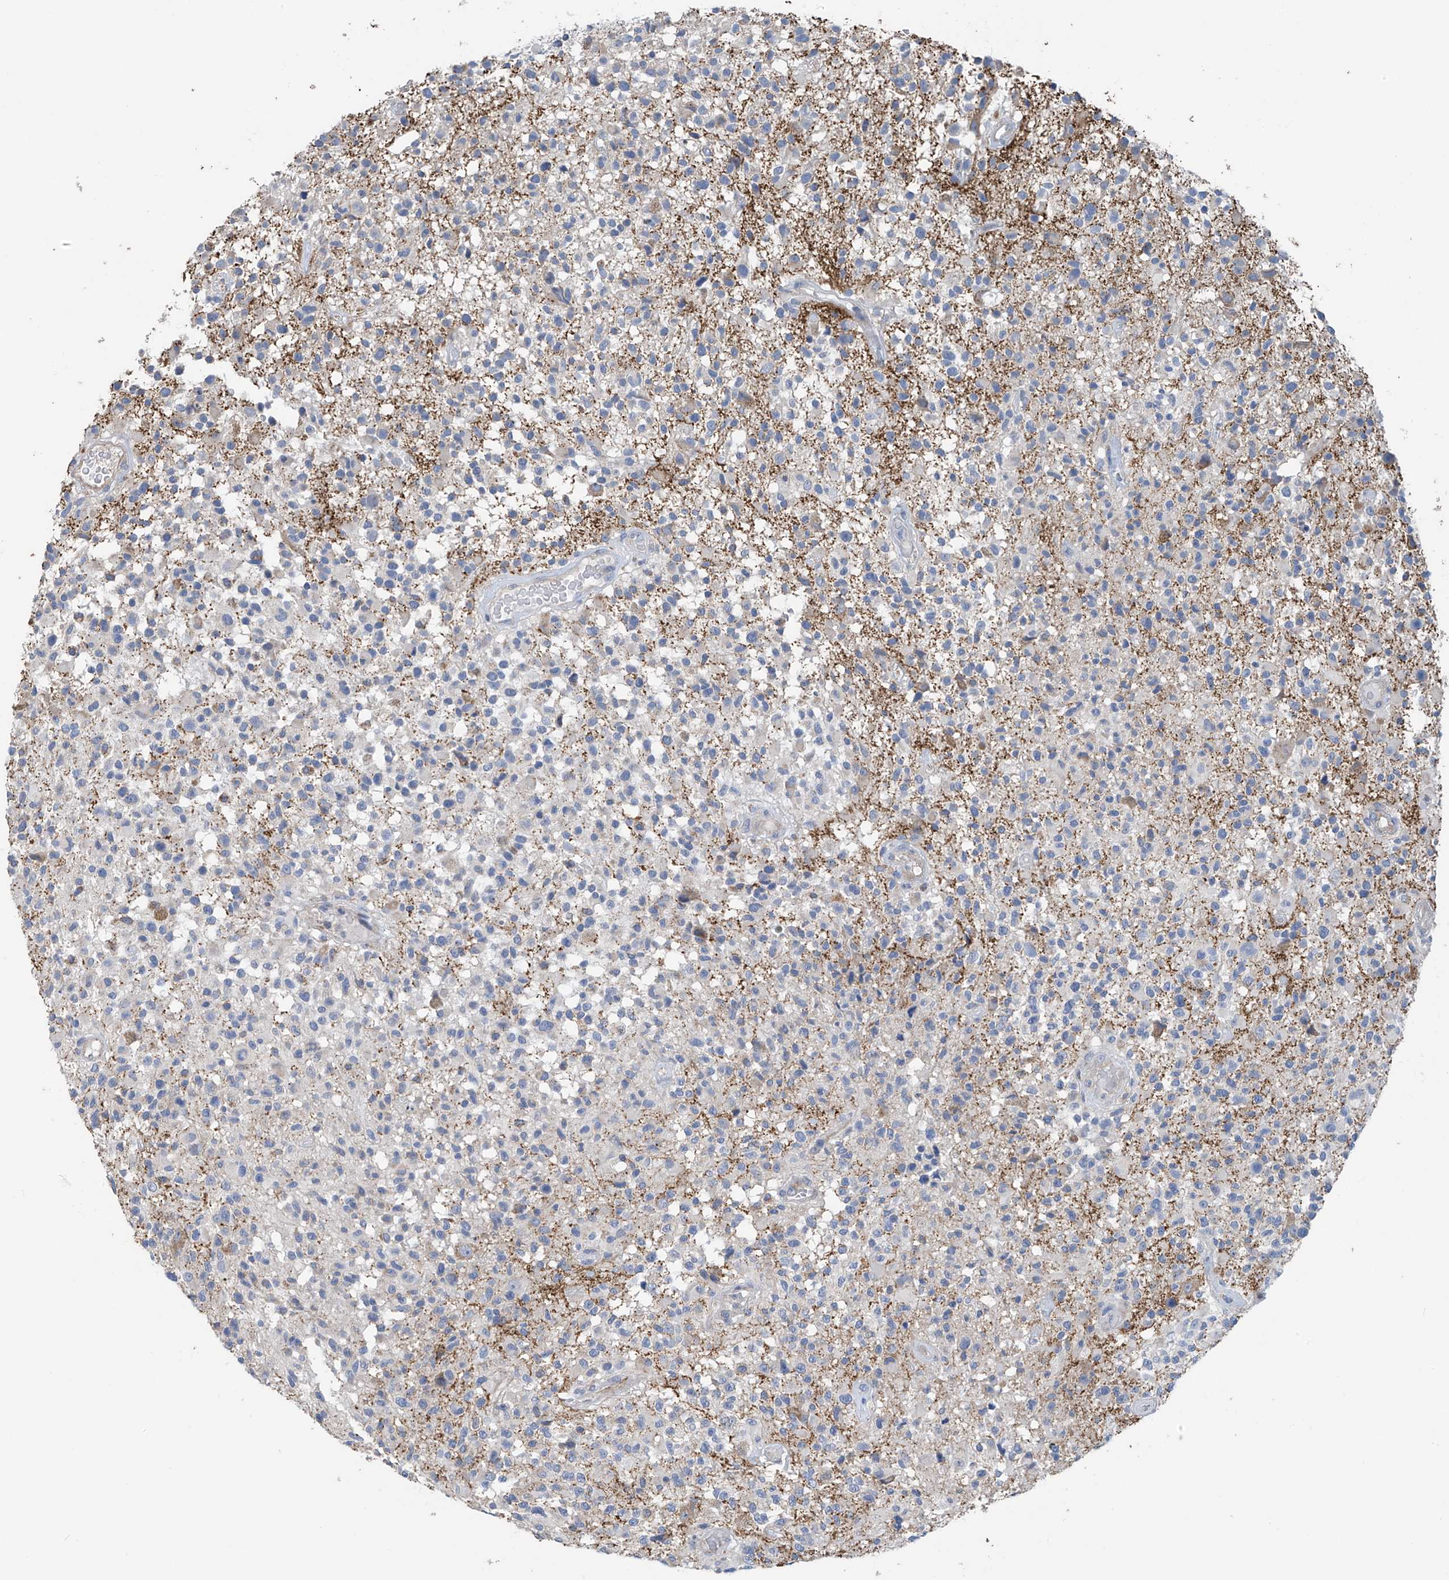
{"staining": {"intensity": "negative", "quantity": "none", "location": "none"}, "tissue": "glioma", "cell_type": "Tumor cells", "image_type": "cancer", "snomed": [{"axis": "morphology", "description": "Glioma, malignant, High grade"}, {"axis": "morphology", "description": "Glioblastoma, NOS"}, {"axis": "topography", "description": "Brain"}], "caption": "A micrograph of human glioma is negative for staining in tumor cells. (DAB (3,3'-diaminobenzidine) immunohistochemistry (IHC), high magnification).", "gene": "SYN3", "patient": {"sex": "male", "age": 60}}